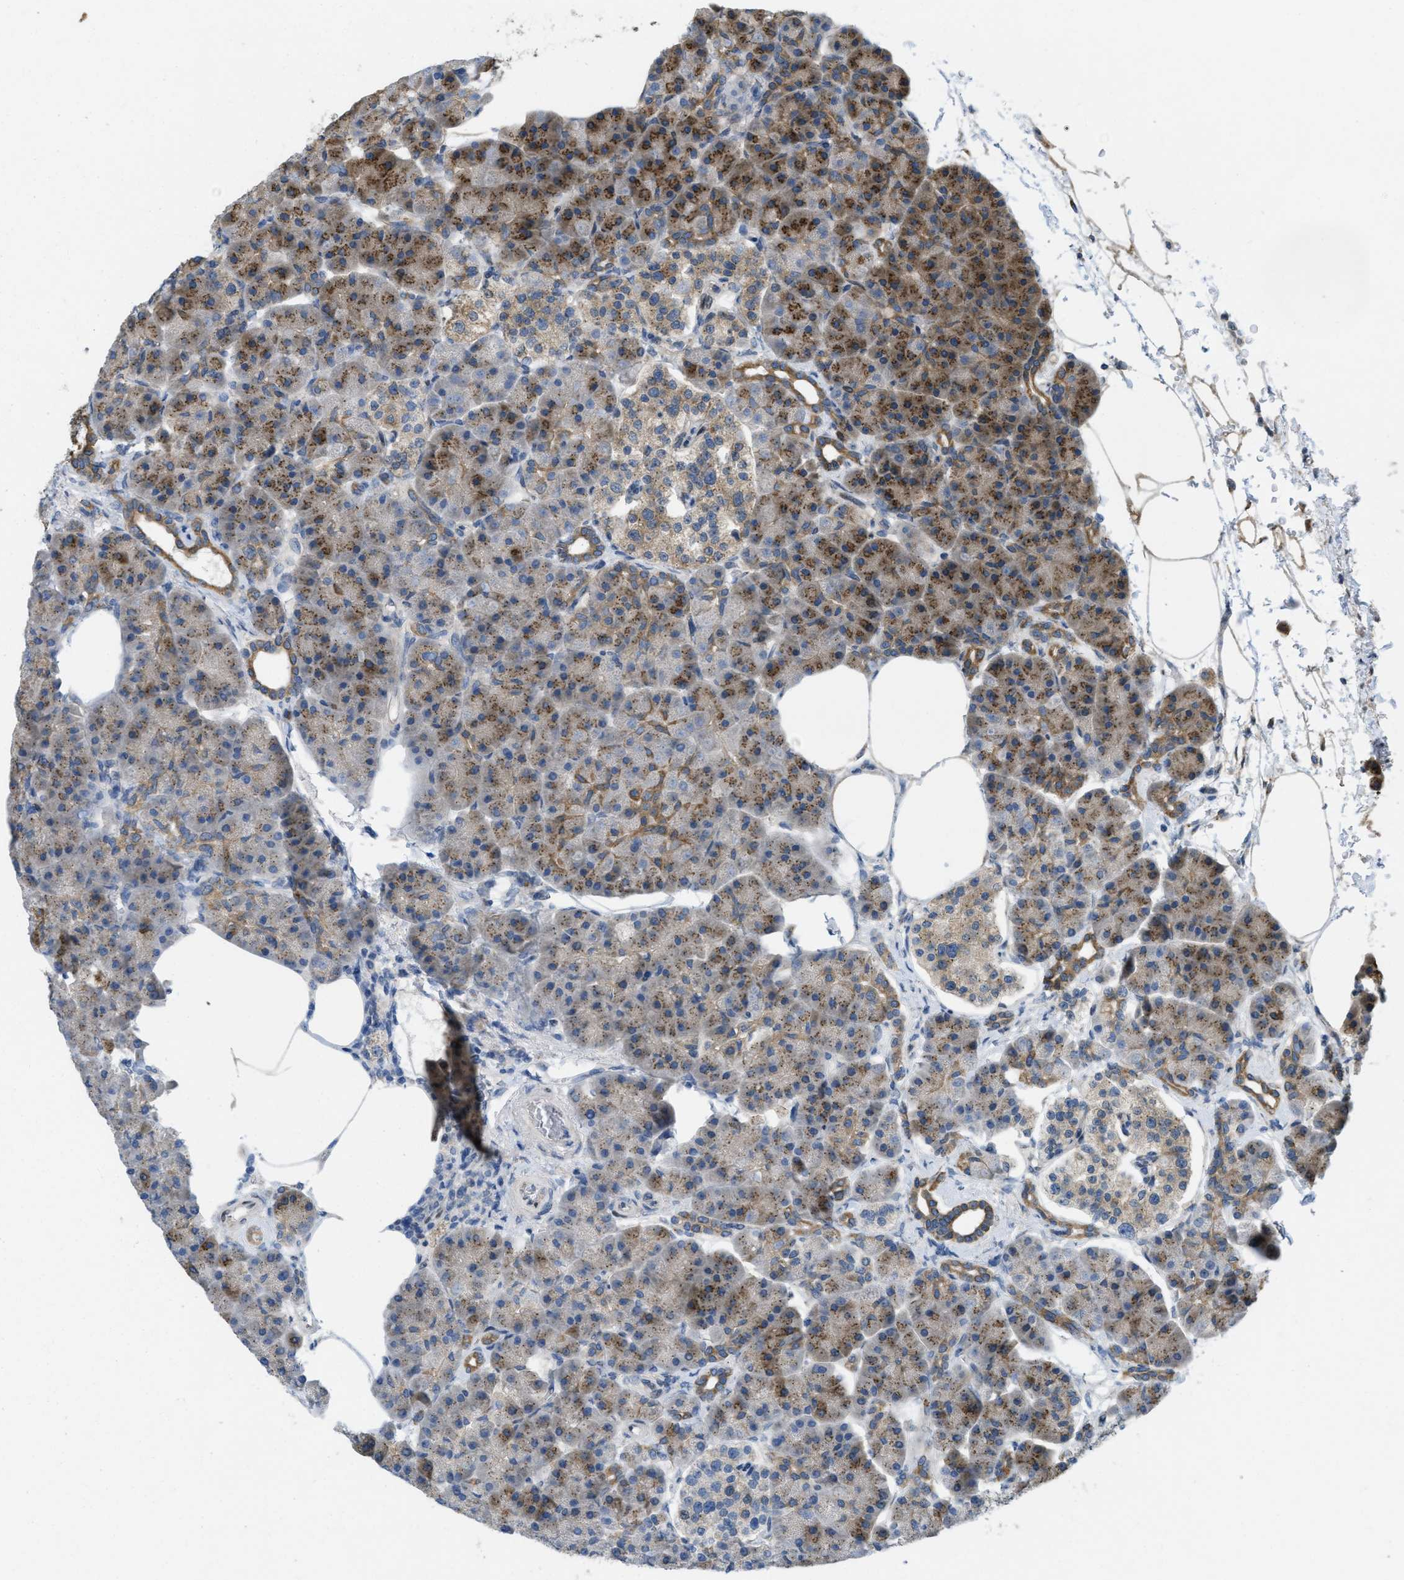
{"staining": {"intensity": "moderate", "quantity": ">75%", "location": "cytoplasmic/membranous"}, "tissue": "pancreas", "cell_type": "Exocrine glandular cells", "image_type": "normal", "snomed": [{"axis": "morphology", "description": "Normal tissue, NOS"}, {"axis": "topography", "description": "Pancreas"}], "caption": "IHC photomicrograph of benign pancreas stained for a protein (brown), which displays medium levels of moderate cytoplasmic/membranous staining in about >75% of exocrine glandular cells.", "gene": "IFNLR1", "patient": {"sex": "female", "age": 70}}